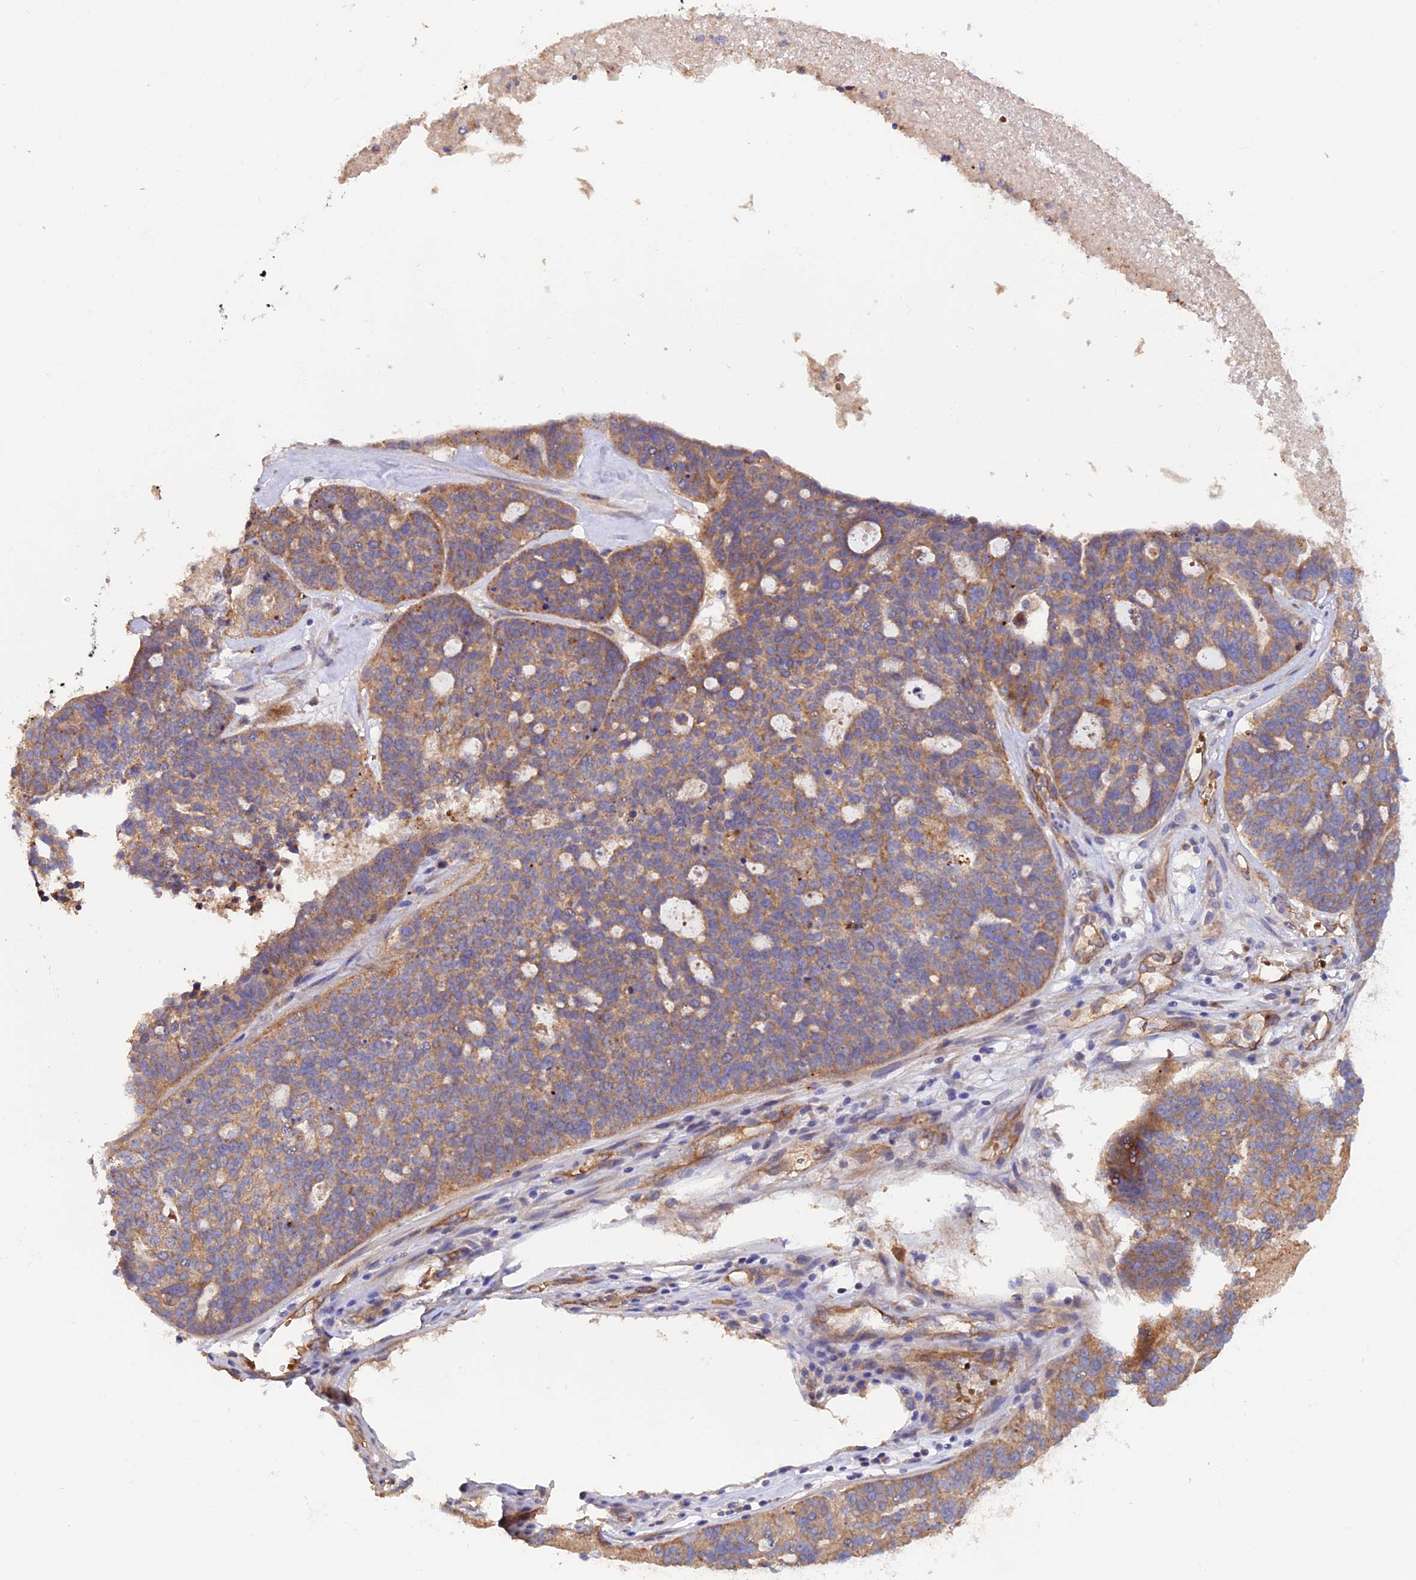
{"staining": {"intensity": "moderate", "quantity": ">75%", "location": "cytoplasmic/membranous"}, "tissue": "ovarian cancer", "cell_type": "Tumor cells", "image_type": "cancer", "snomed": [{"axis": "morphology", "description": "Cystadenocarcinoma, serous, NOS"}, {"axis": "topography", "description": "Ovary"}], "caption": "Protein analysis of ovarian cancer tissue displays moderate cytoplasmic/membranous staining in about >75% of tumor cells.", "gene": "DUS3L", "patient": {"sex": "female", "age": 59}}